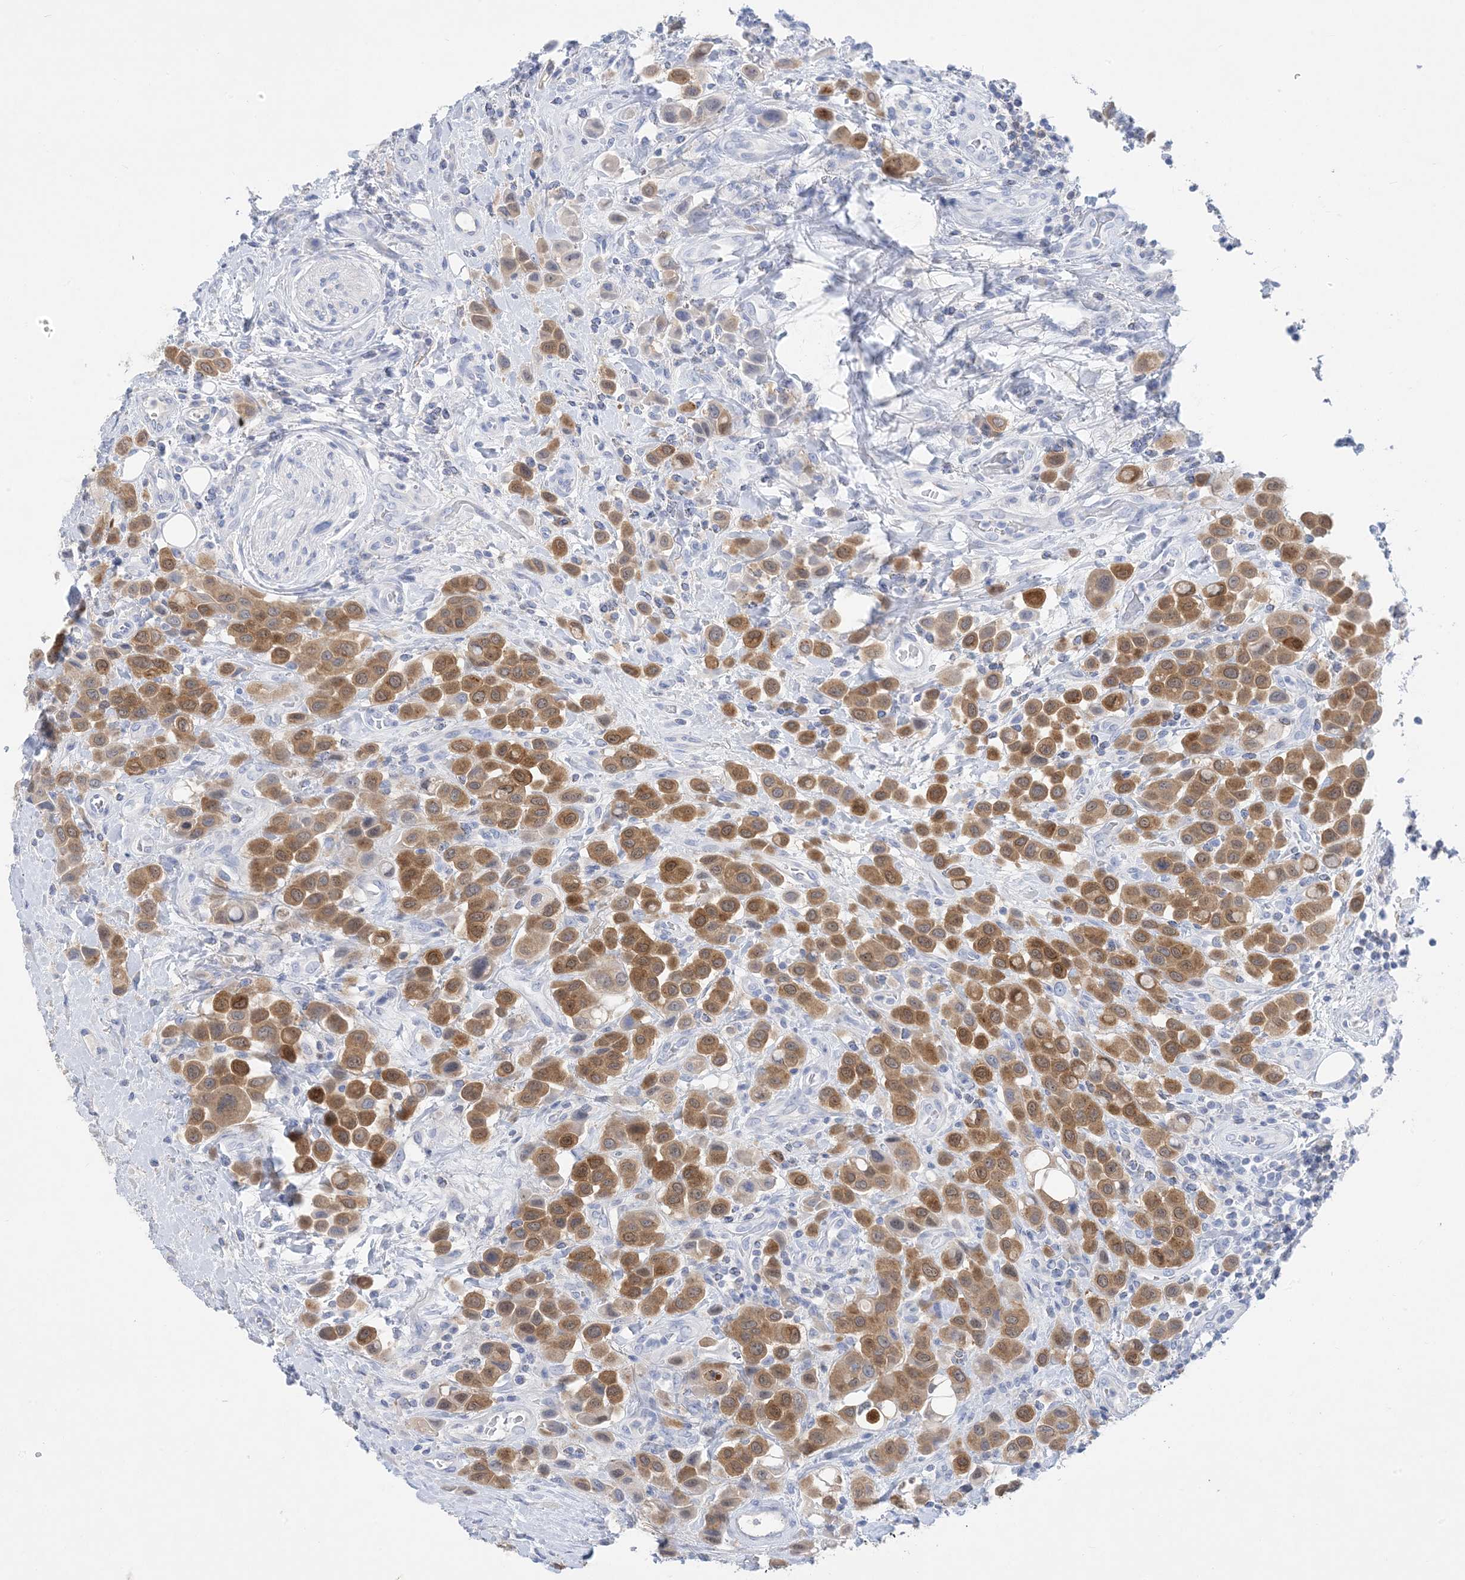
{"staining": {"intensity": "moderate", "quantity": ">75%", "location": "cytoplasmic/membranous"}, "tissue": "urothelial cancer", "cell_type": "Tumor cells", "image_type": "cancer", "snomed": [{"axis": "morphology", "description": "Urothelial carcinoma, High grade"}, {"axis": "topography", "description": "Urinary bladder"}], "caption": "Tumor cells reveal medium levels of moderate cytoplasmic/membranous staining in about >75% of cells in urothelial cancer. (Brightfield microscopy of DAB IHC at high magnification).", "gene": "SH3YL1", "patient": {"sex": "male", "age": 50}}